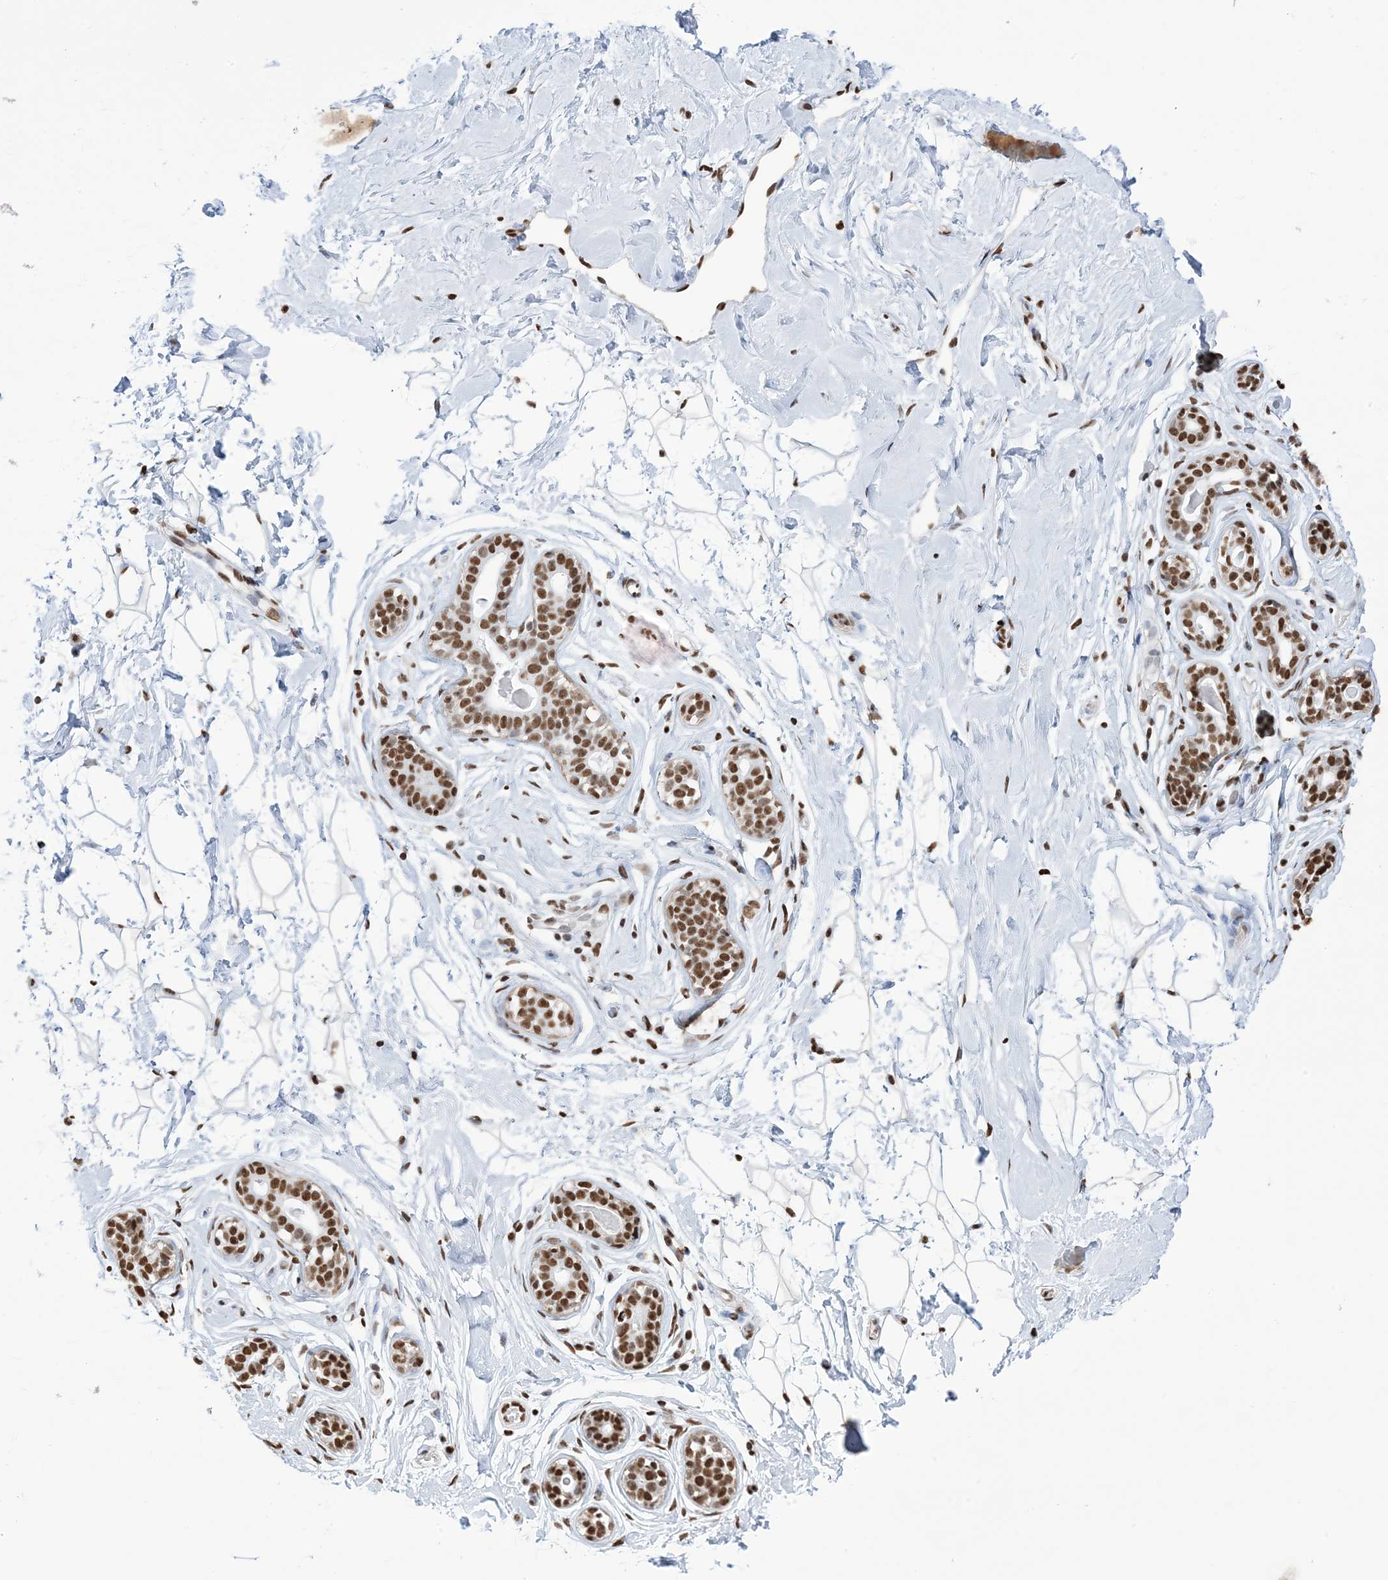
{"staining": {"intensity": "moderate", "quantity": "25%-75%", "location": "nuclear"}, "tissue": "breast", "cell_type": "Adipocytes", "image_type": "normal", "snomed": [{"axis": "morphology", "description": "Normal tissue, NOS"}, {"axis": "morphology", "description": "Adenoma, NOS"}, {"axis": "topography", "description": "Breast"}], "caption": "Immunohistochemical staining of unremarkable human breast demonstrates 25%-75% levels of moderate nuclear protein expression in approximately 25%-75% of adipocytes. The protein is shown in brown color, while the nuclei are stained blue.", "gene": "ZNF792", "patient": {"sex": "female", "age": 23}}